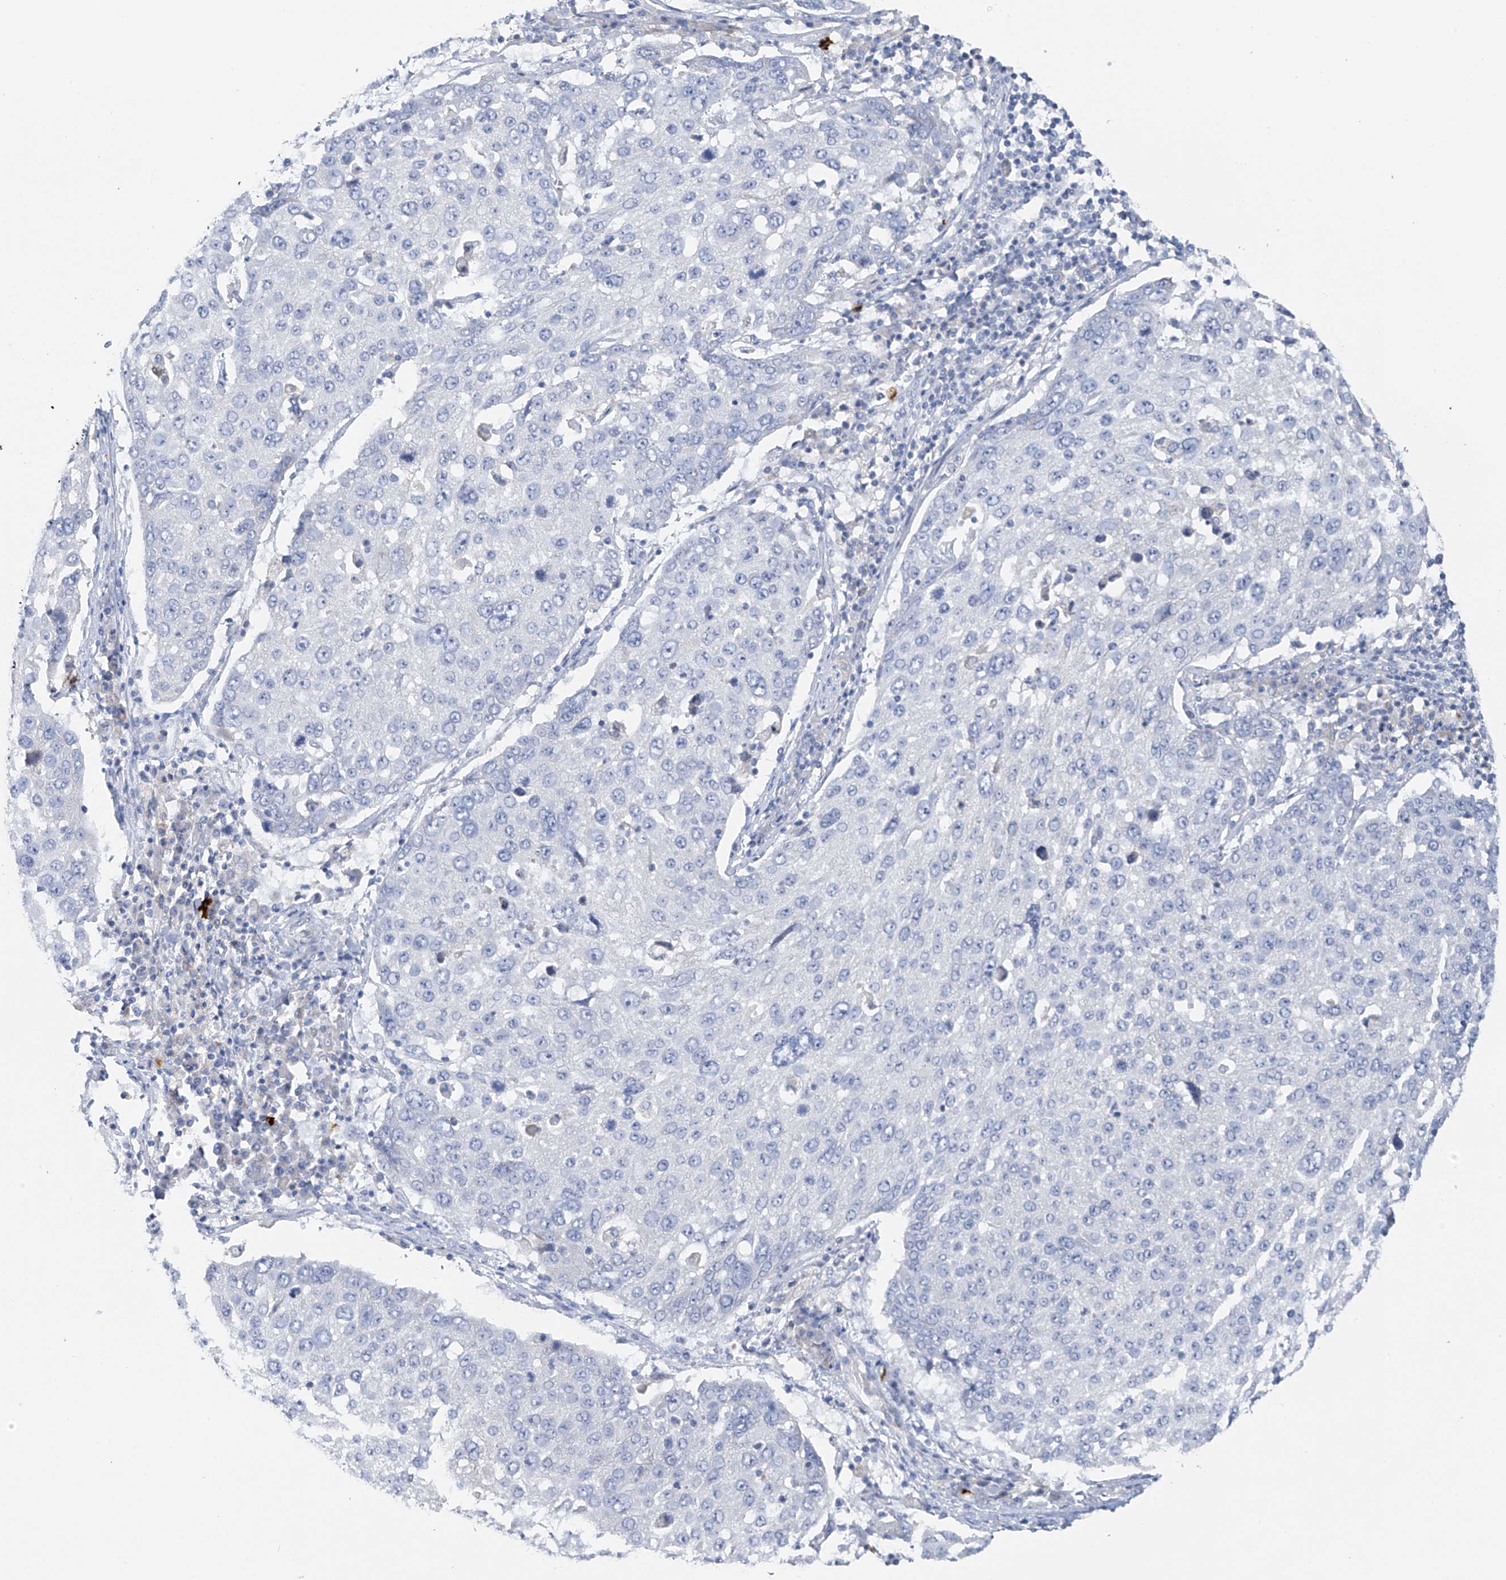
{"staining": {"intensity": "negative", "quantity": "none", "location": "none"}, "tissue": "lung cancer", "cell_type": "Tumor cells", "image_type": "cancer", "snomed": [{"axis": "morphology", "description": "Squamous cell carcinoma, NOS"}, {"axis": "topography", "description": "Lung"}], "caption": "Immunohistochemistry of human squamous cell carcinoma (lung) demonstrates no staining in tumor cells. (Stains: DAB immunohistochemistry with hematoxylin counter stain, Microscopy: brightfield microscopy at high magnification).", "gene": "POMGNT2", "patient": {"sex": "male", "age": 65}}